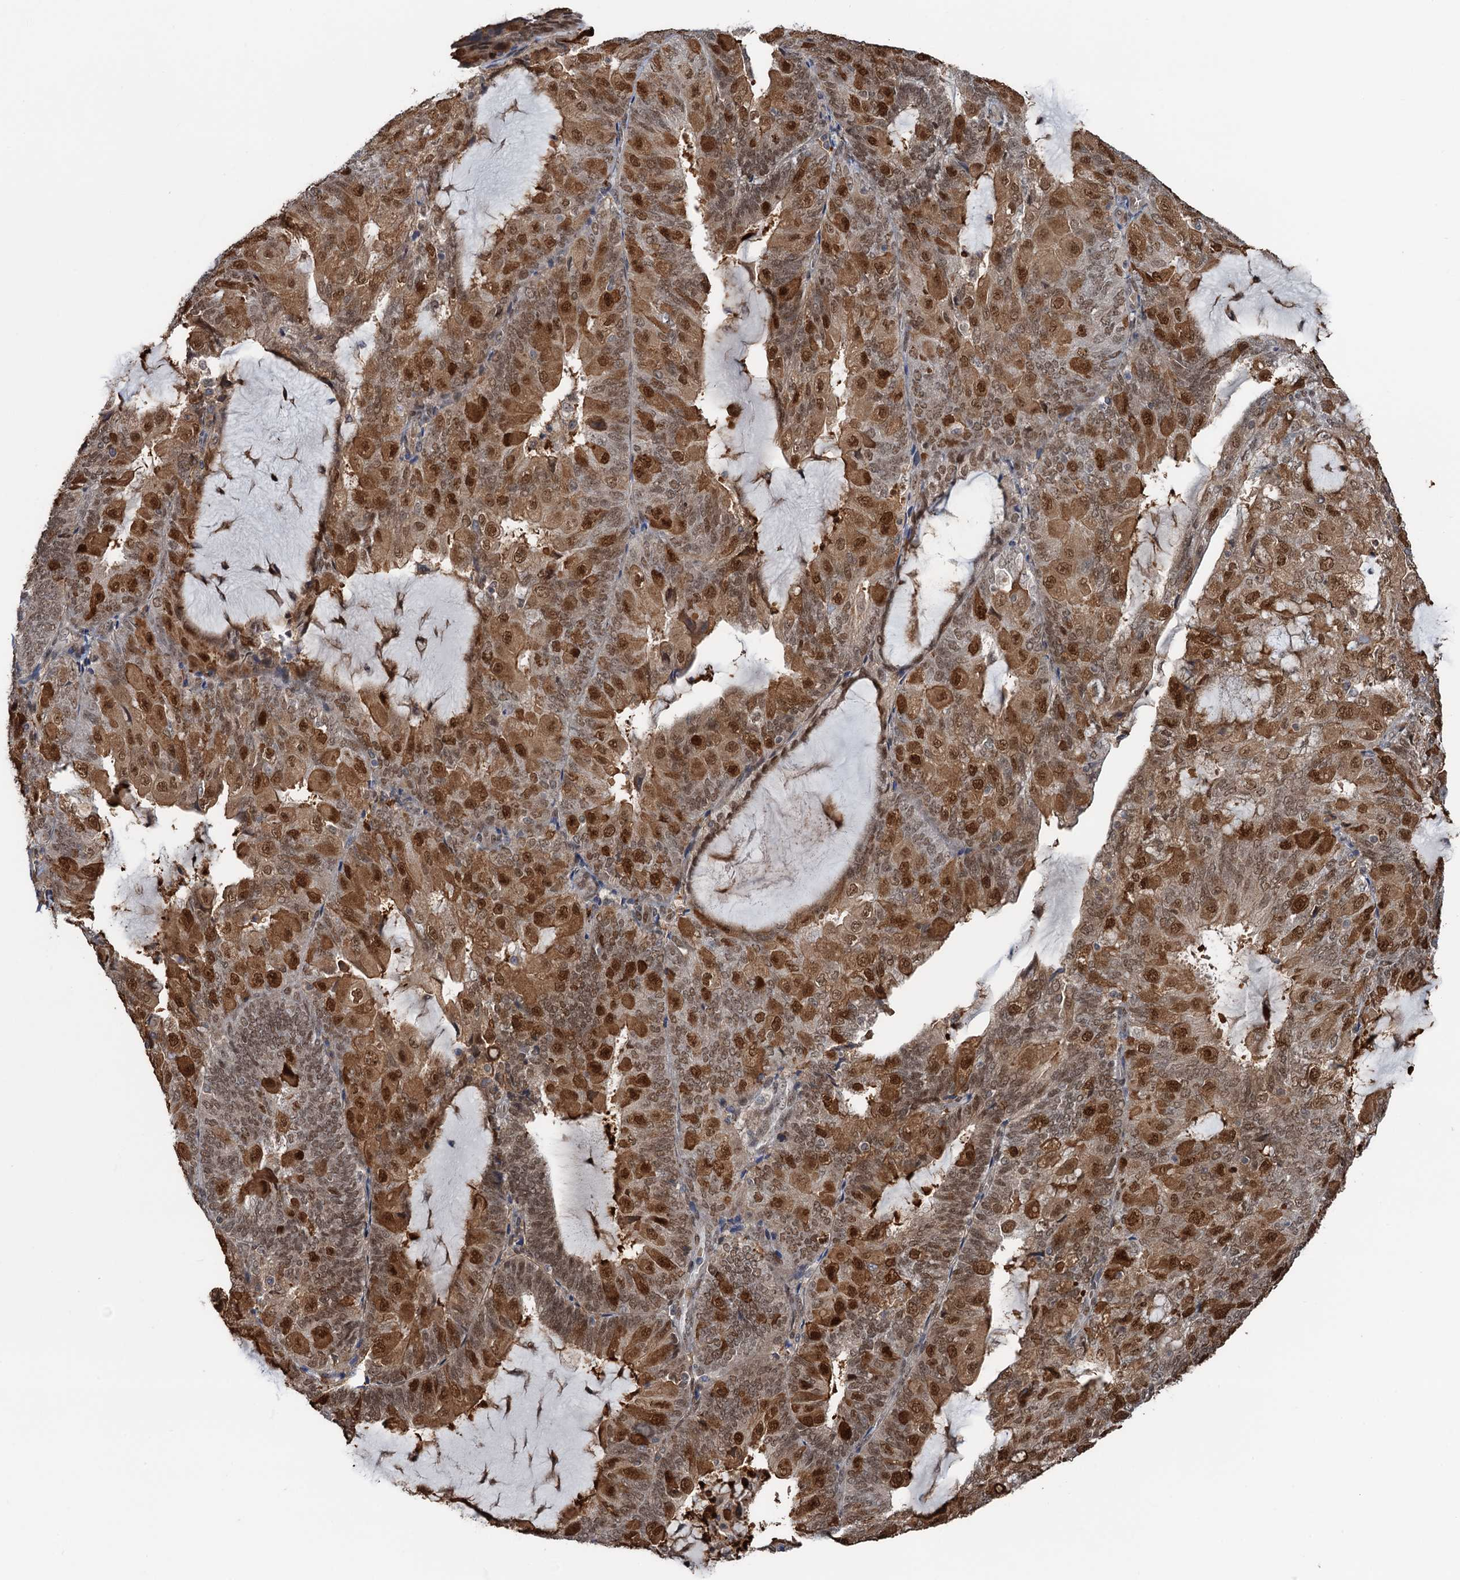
{"staining": {"intensity": "moderate", "quantity": ">75%", "location": "cytoplasmic/membranous,nuclear"}, "tissue": "endometrial cancer", "cell_type": "Tumor cells", "image_type": "cancer", "snomed": [{"axis": "morphology", "description": "Adenocarcinoma, NOS"}, {"axis": "topography", "description": "Endometrium"}], "caption": "DAB (3,3'-diaminobenzidine) immunohistochemical staining of adenocarcinoma (endometrial) shows moderate cytoplasmic/membranous and nuclear protein positivity in approximately >75% of tumor cells. (DAB (3,3'-diaminobenzidine) IHC with brightfield microscopy, high magnification).", "gene": "ZNF609", "patient": {"sex": "female", "age": 81}}